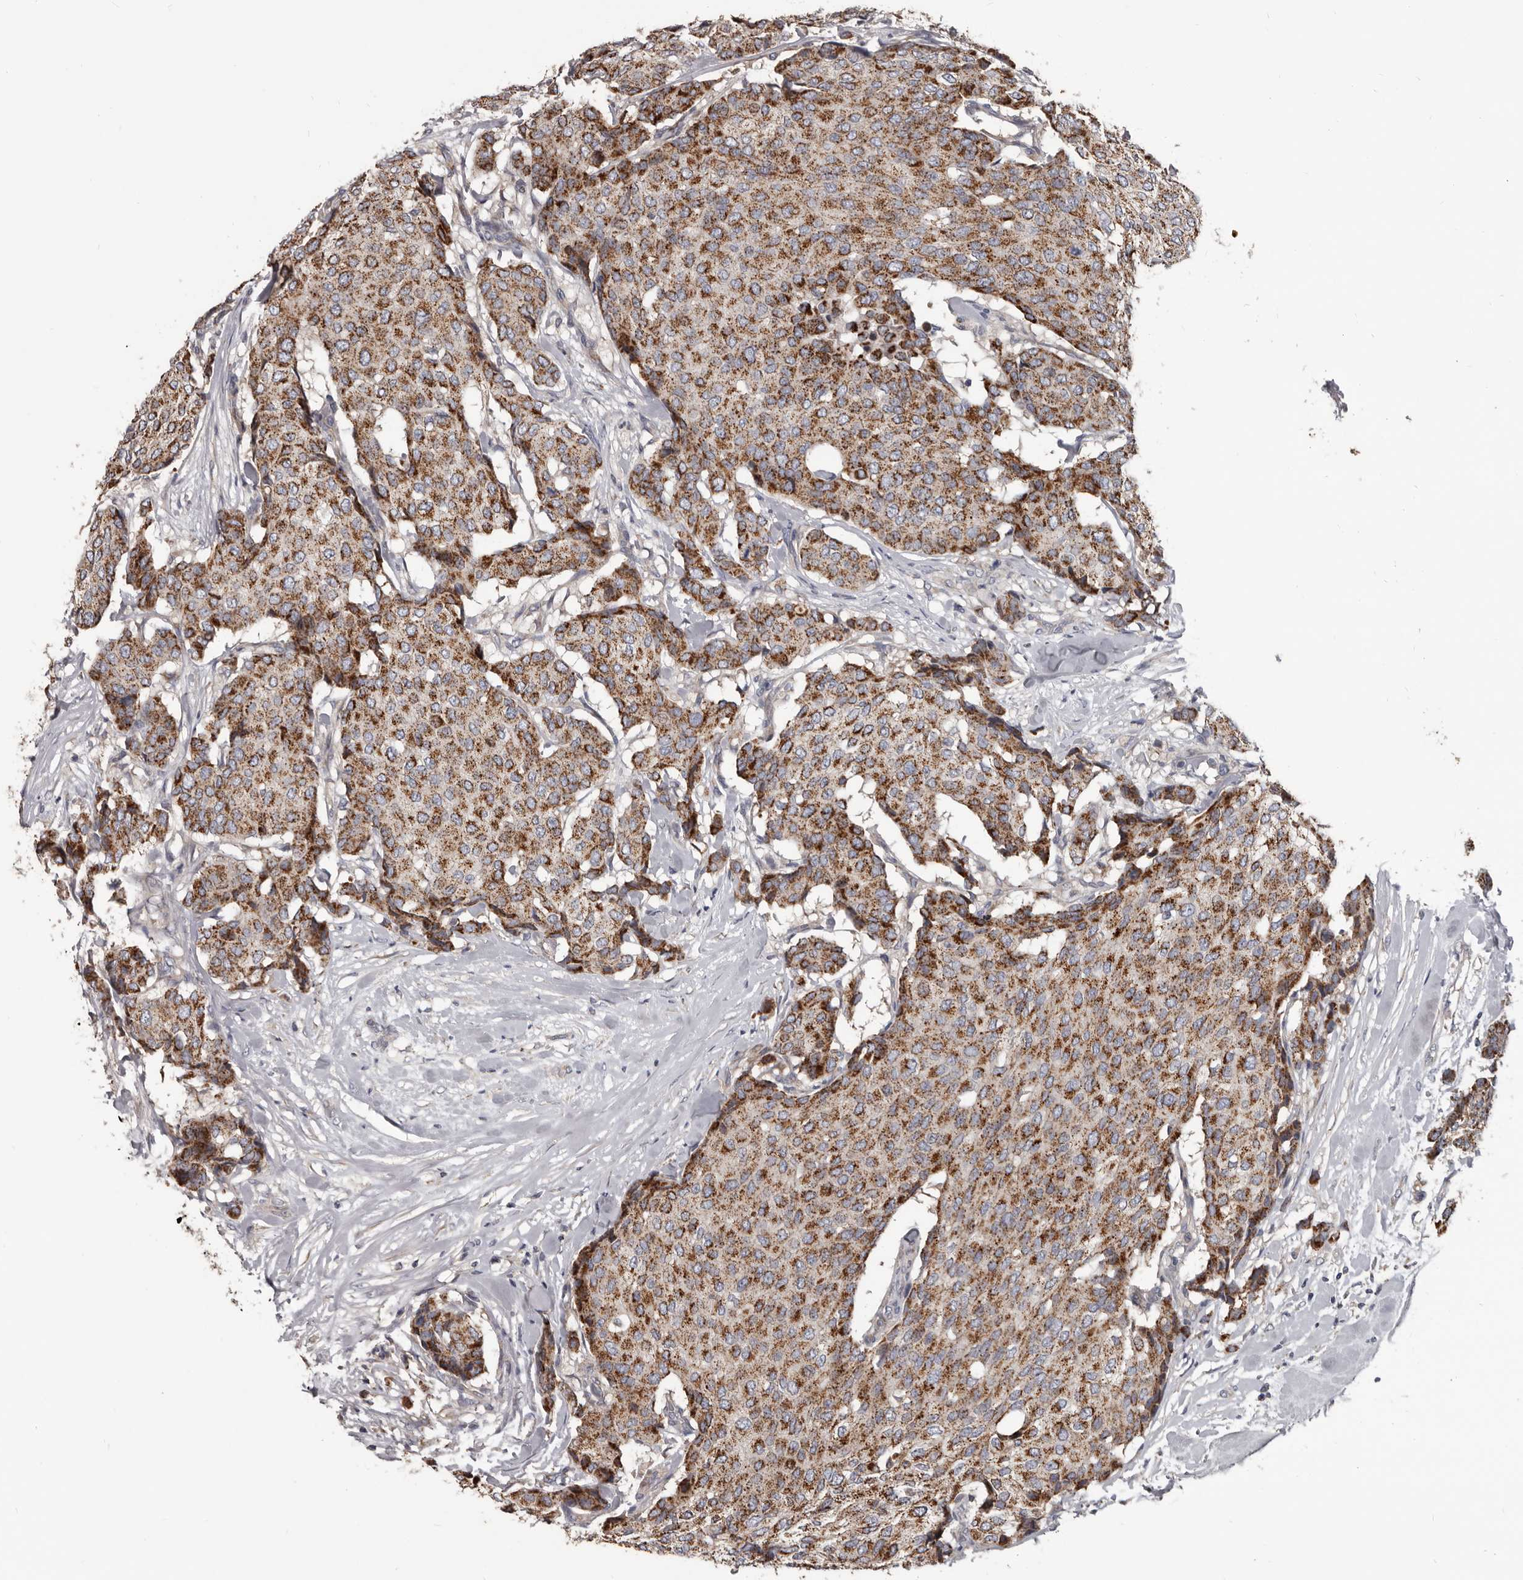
{"staining": {"intensity": "moderate", "quantity": ">75%", "location": "cytoplasmic/membranous"}, "tissue": "breast cancer", "cell_type": "Tumor cells", "image_type": "cancer", "snomed": [{"axis": "morphology", "description": "Duct carcinoma"}, {"axis": "topography", "description": "Breast"}], "caption": "There is medium levels of moderate cytoplasmic/membranous expression in tumor cells of breast cancer (intraductal carcinoma), as demonstrated by immunohistochemical staining (brown color).", "gene": "ALDH5A1", "patient": {"sex": "female", "age": 75}}